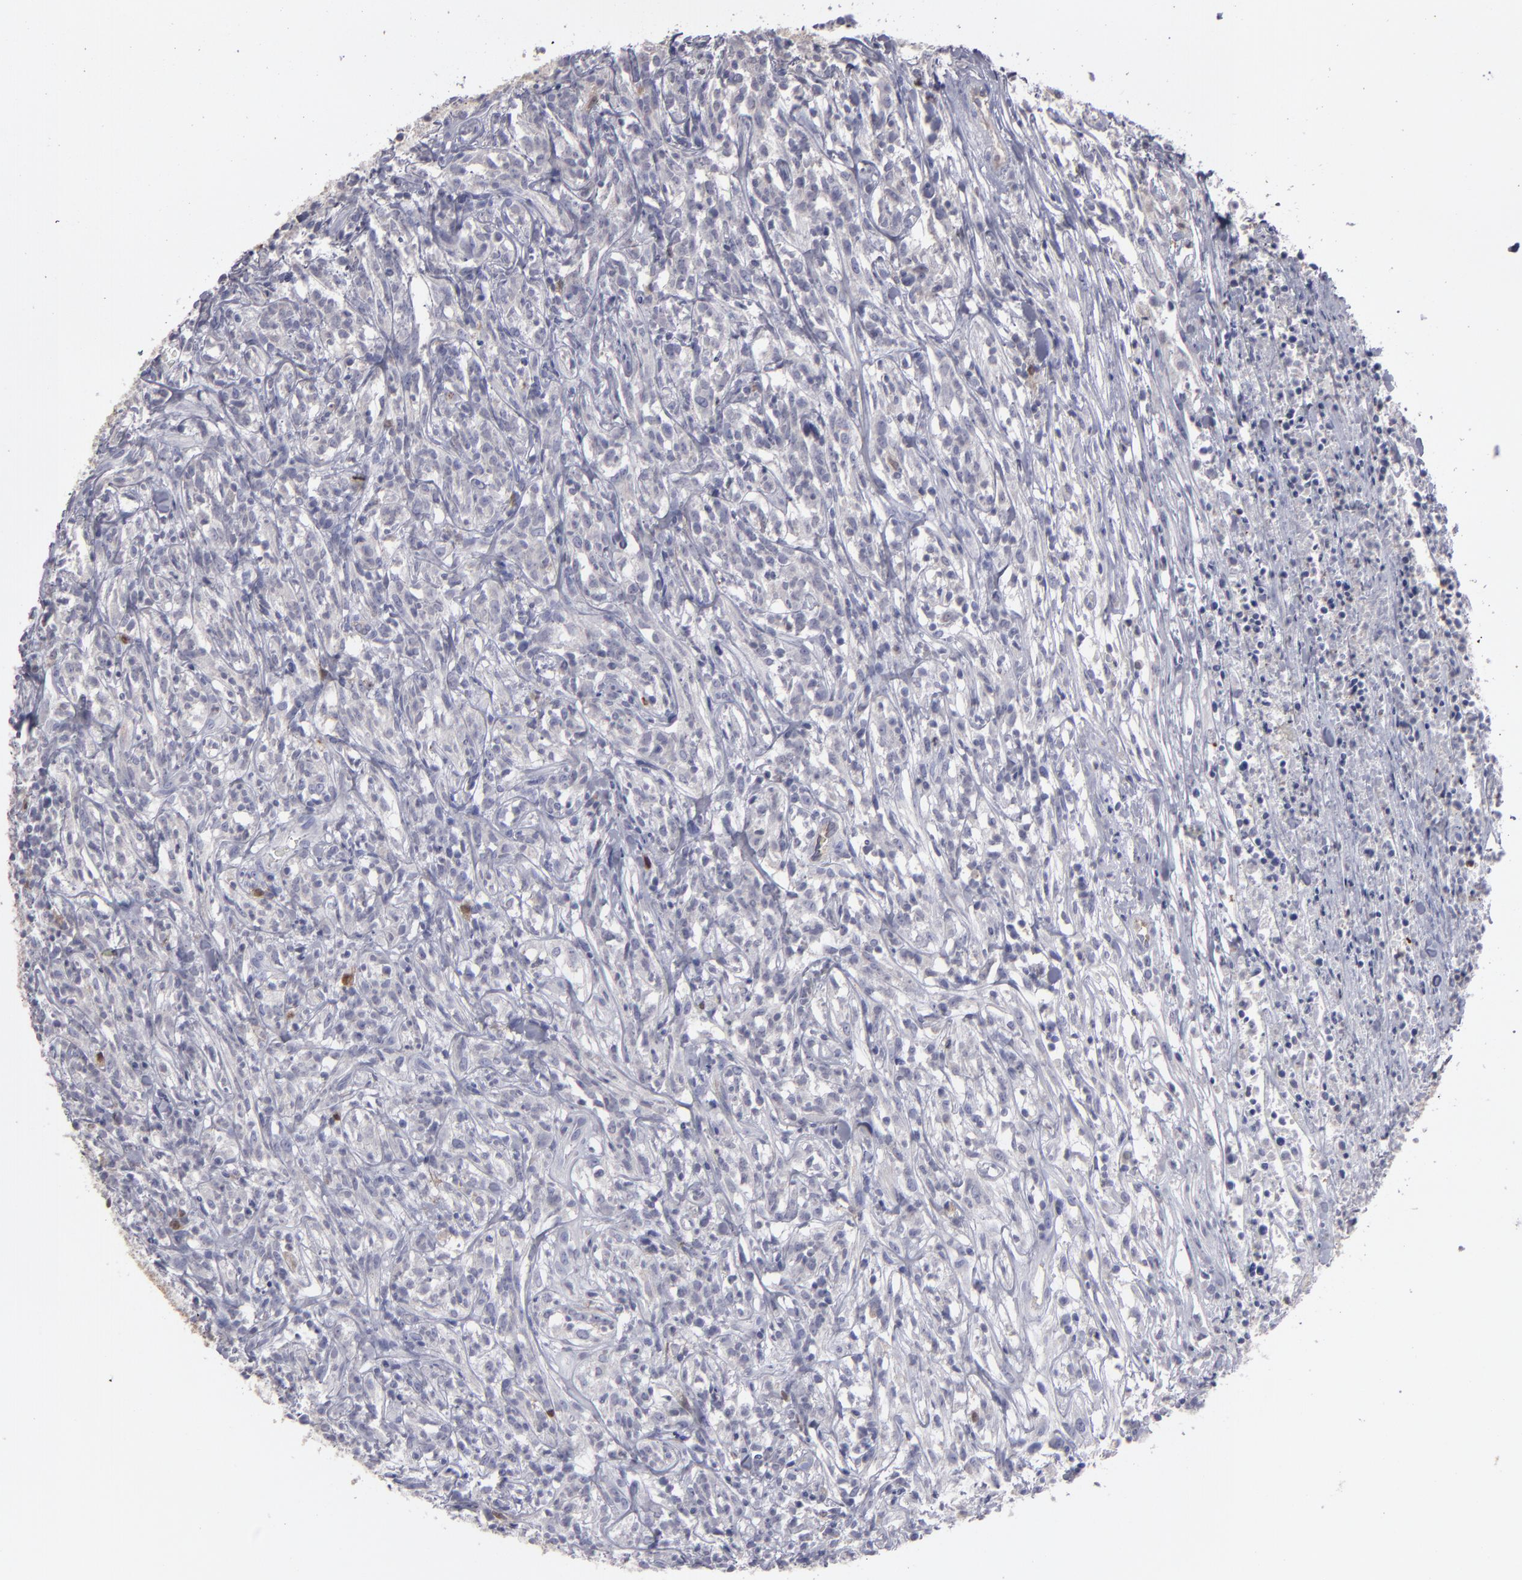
{"staining": {"intensity": "weak", "quantity": "25%-75%", "location": "cytoplasmic/membranous"}, "tissue": "lymphoma", "cell_type": "Tumor cells", "image_type": "cancer", "snomed": [{"axis": "morphology", "description": "Malignant lymphoma, non-Hodgkin's type, High grade"}, {"axis": "topography", "description": "Lymph node"}], "caption": "A photomicrograph showing weak cytoplasmic/membranous staining in approximately 25%-75% of tumor cells in lymphoma, as visualized by brown immunohistochemical staining.", "gene": "SEMA3G", "patient": {"sex": "female", "age": 73}}